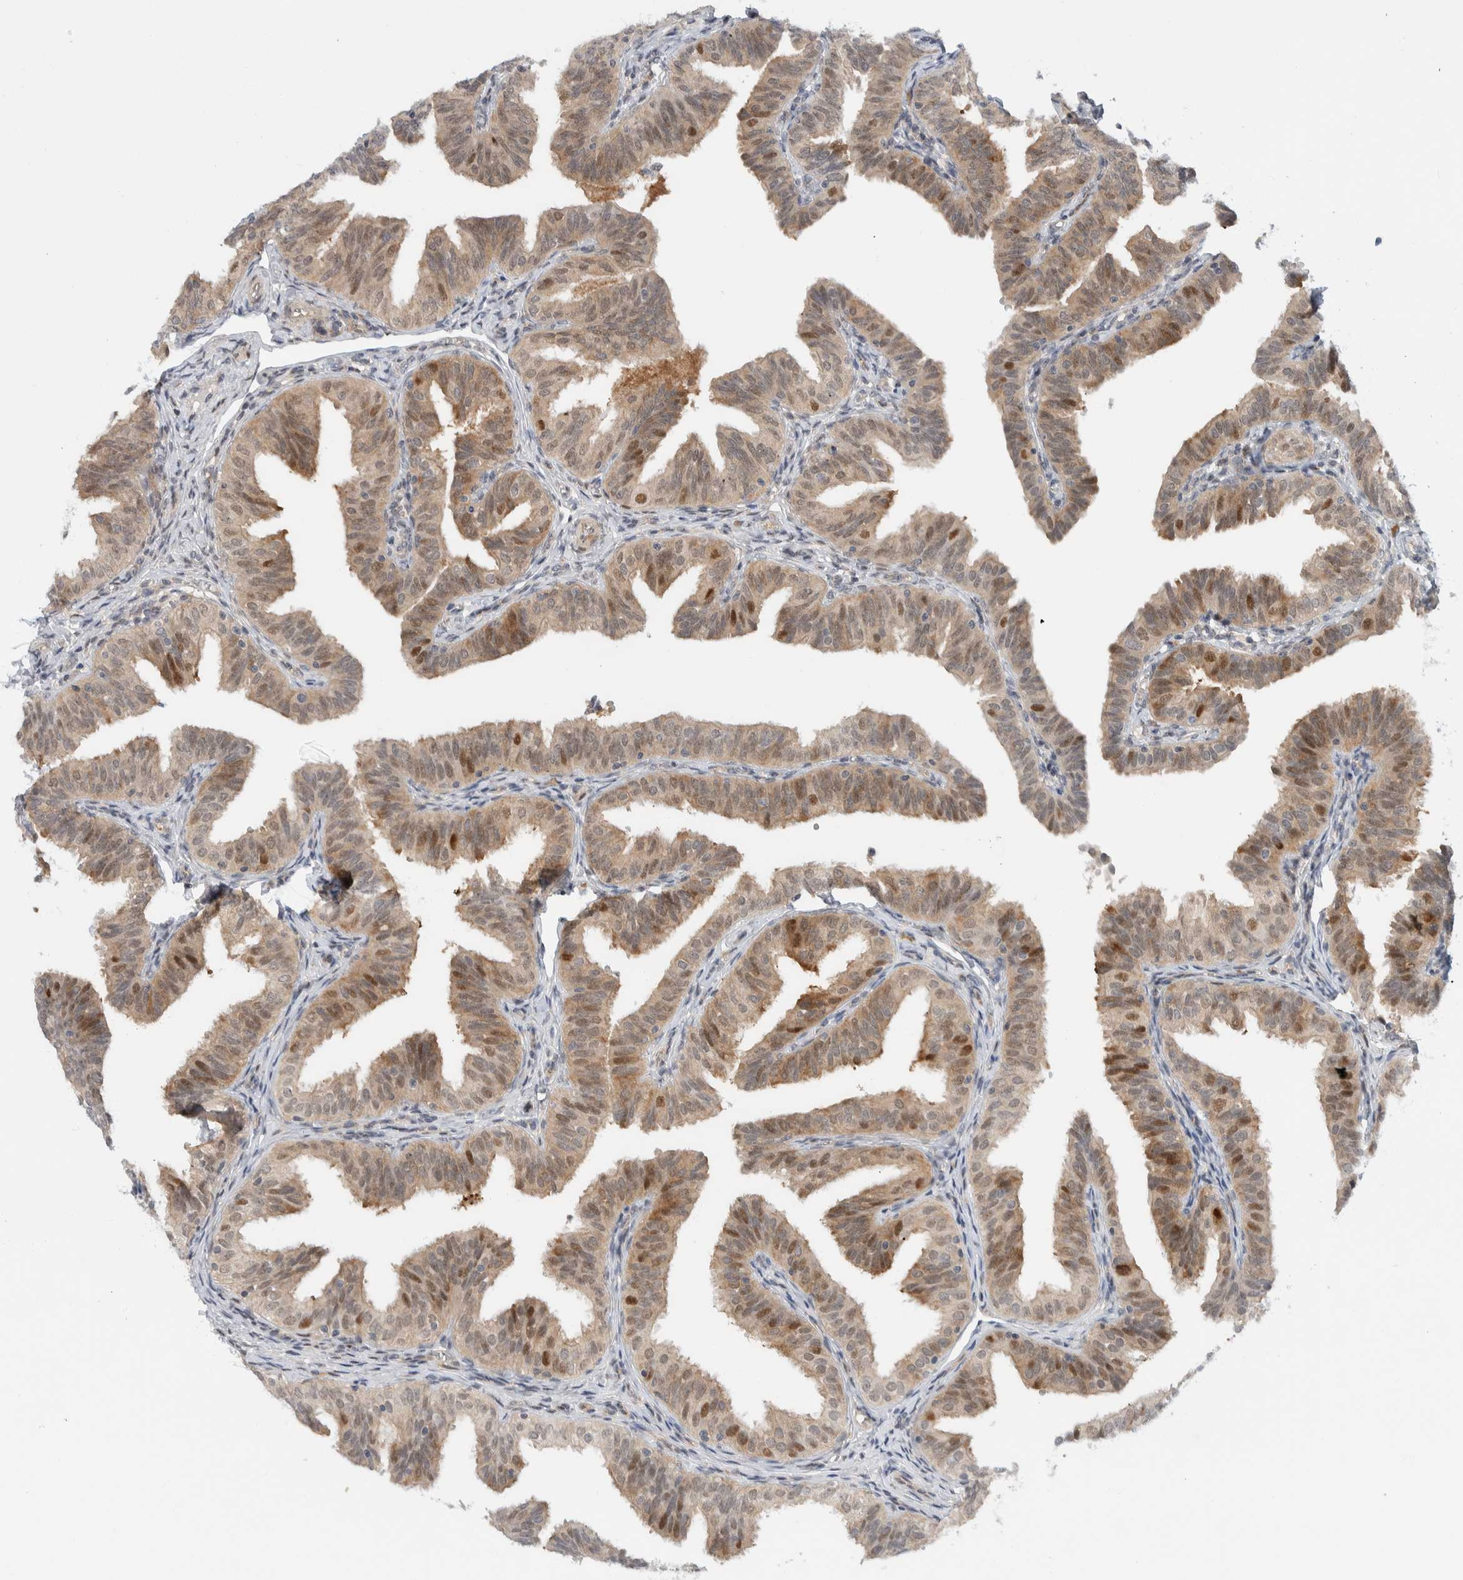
{"staining": {"intensity": "moderate", "quantity": "25%-75%", "location": "cytoplasmic/membranous"}, "tissue": "fallopian tube", "cell_type": "Glandular cells", "image_type": "normal", "snomed": [{"axis": "morphology", "description": "Normal tissue, NOS"}, {"axis": "topography", "description": "Fallopian tube"}], "caption": "IHC micrograph of unremarkable human fallopian tube stained for a protein (brown), which shows medium levels of moderate cytoplasmic/membranous staining in about 25%-75% of glandular cells.", "gene": "NCR3LG1", "patient": {"sex": "female", "age": 35}}